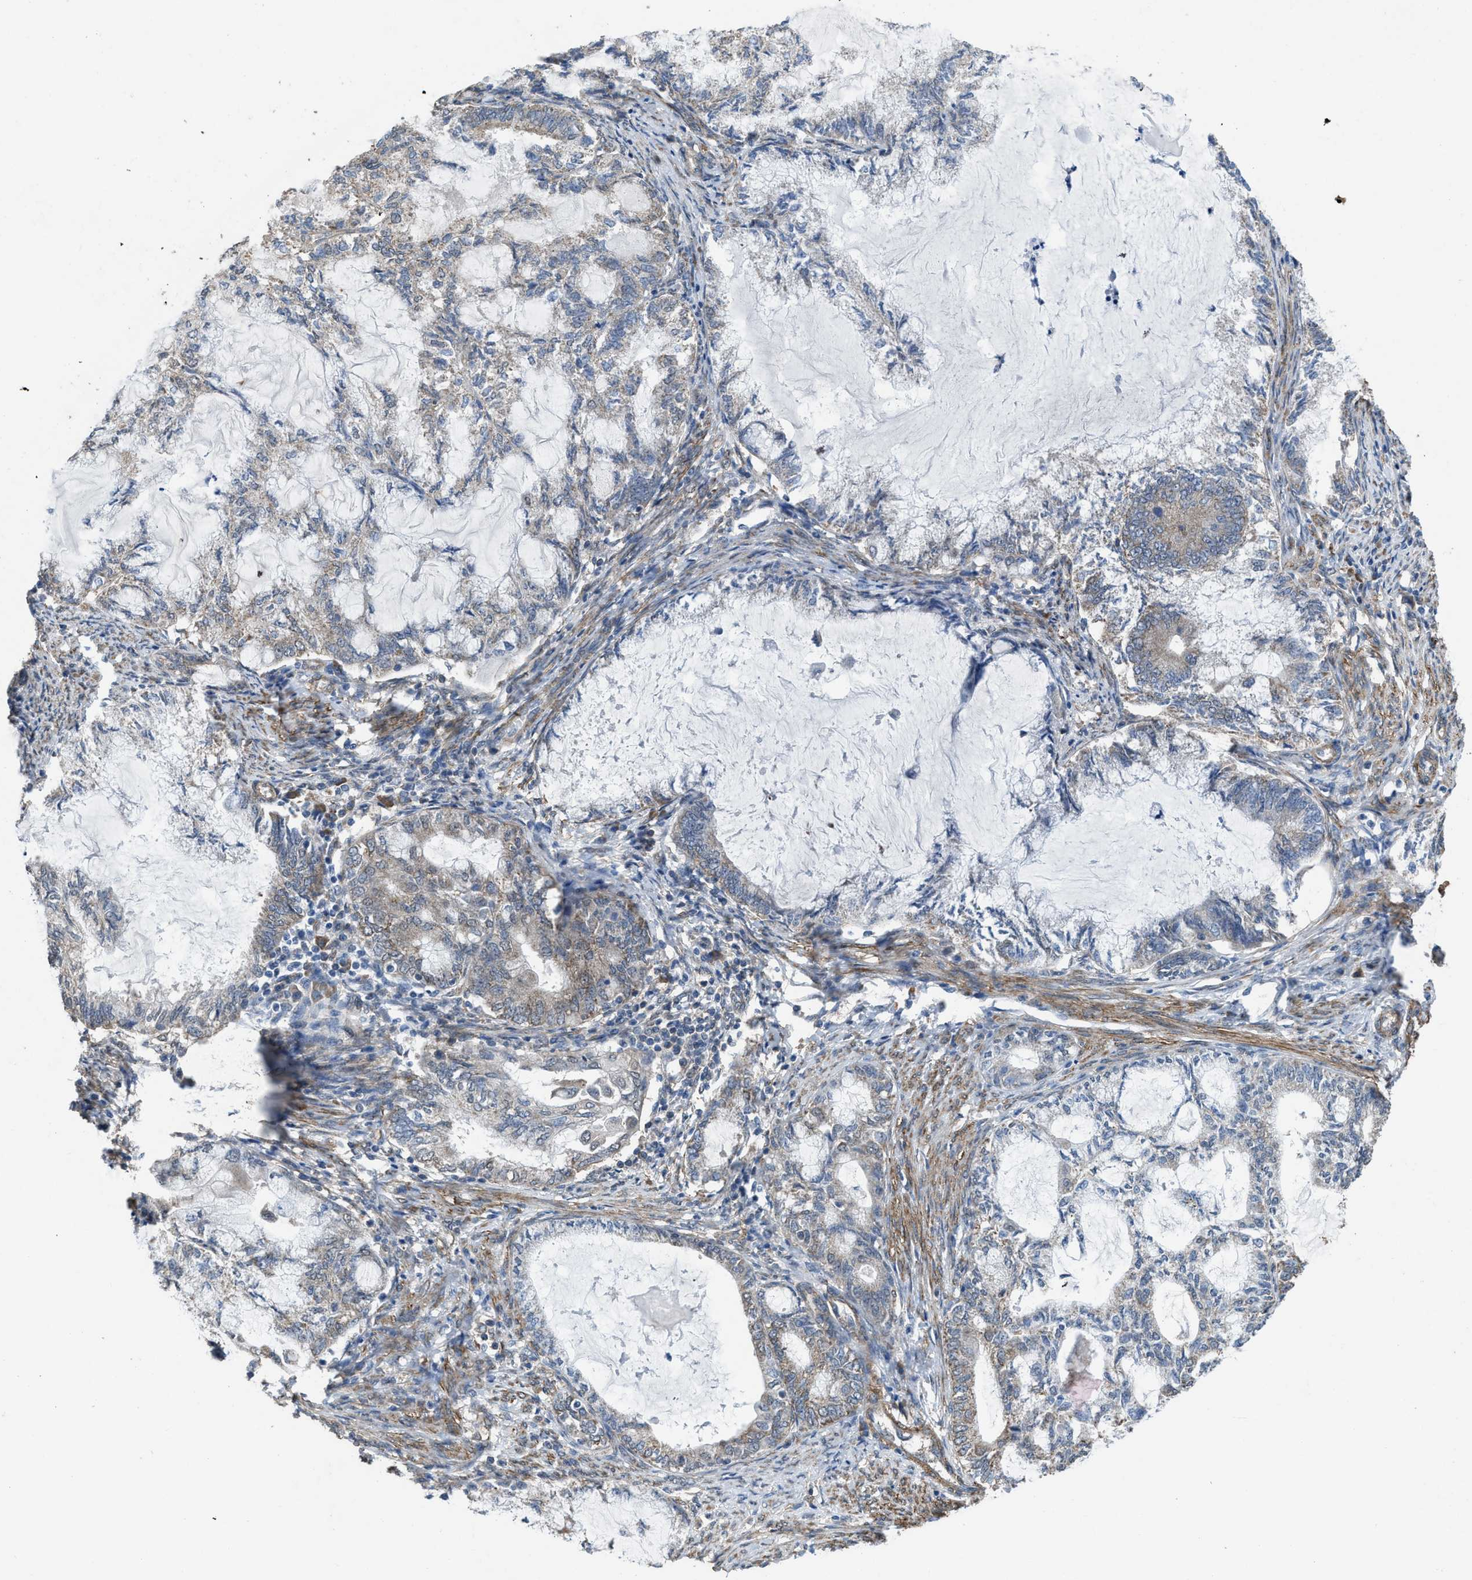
{"staining": {"intensity": "weak", "quantity": "25%-75%", "location": "cytoplasmic/membranous"}, "tissue": "endometrial cancer", "cell_type": "Tumor cells", "image_type": "cancer", "snomed": [{"axis": "morphology", "description": "Adenocarcinoma, NOS"}, {"axis": "topography", "description": "Endometrium"}], "caption": "About 25%-75% of tumor cells in human endometrial cancer demonstrate weak cytoplasmic/membranous protein expression as visualized by brown immunohistochemical staining.", "gene": "ARL6", "patient": {"sex": "female", "age": 86}}